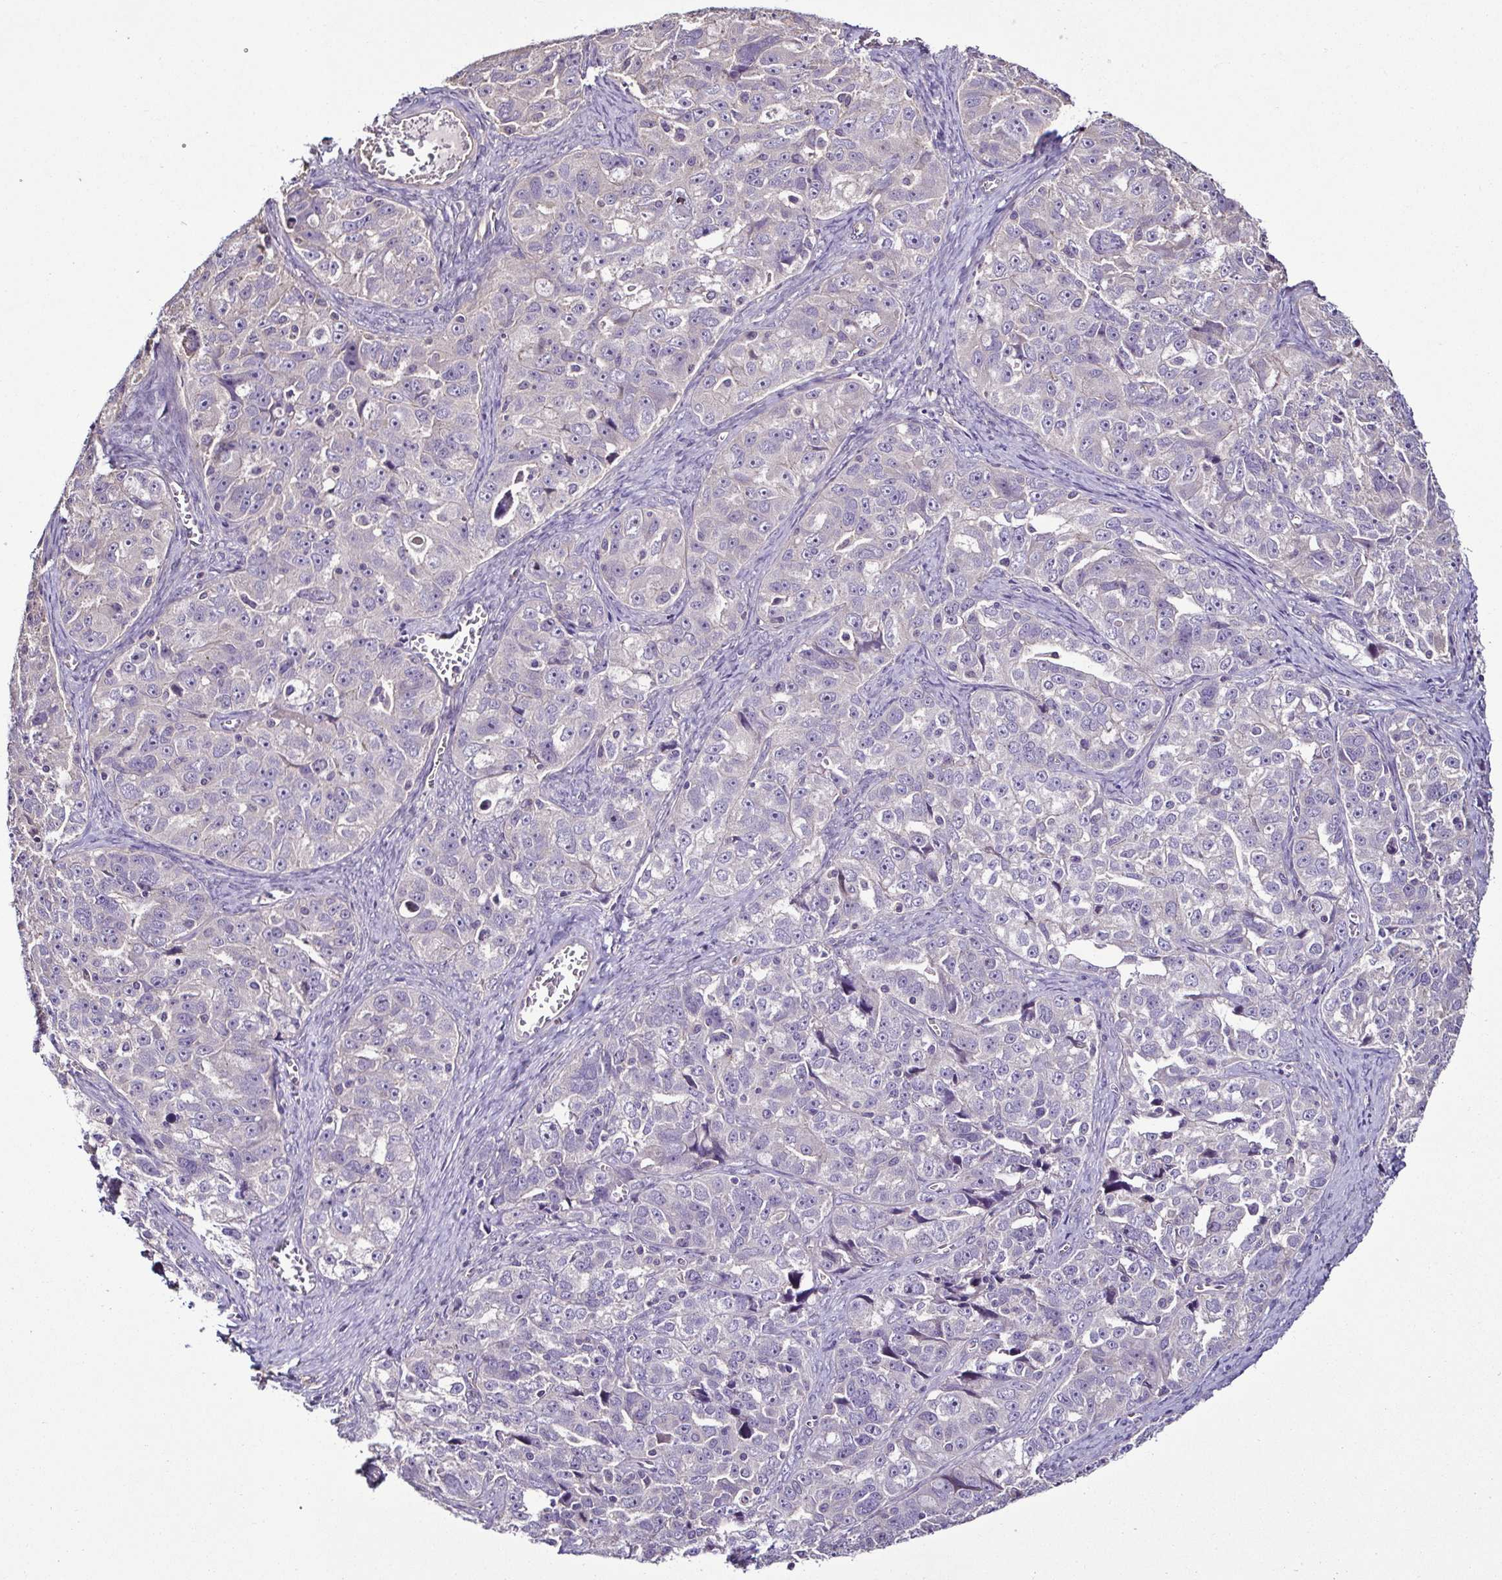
{"staining": {"intensity": "negative", "quantity": "none", "location": "none"}, "tissue": "ovarian cancer", "cell_type": "Tumor cells", "image_type": "cancer", "snomed": [{"axis": "morphology", "description": "Cystadenocarcinoma, serous, NOS"}, {"axis": "topography", "description": "Ovary"}], "caption": "This is an immunohistochemistry (IHC) histopathology image of serous cystadenocarcinoma (ovarian). There is no expression in tumor cells.", "gene": "LMOD2", "patient": {"sex": "female", "age": 51}}